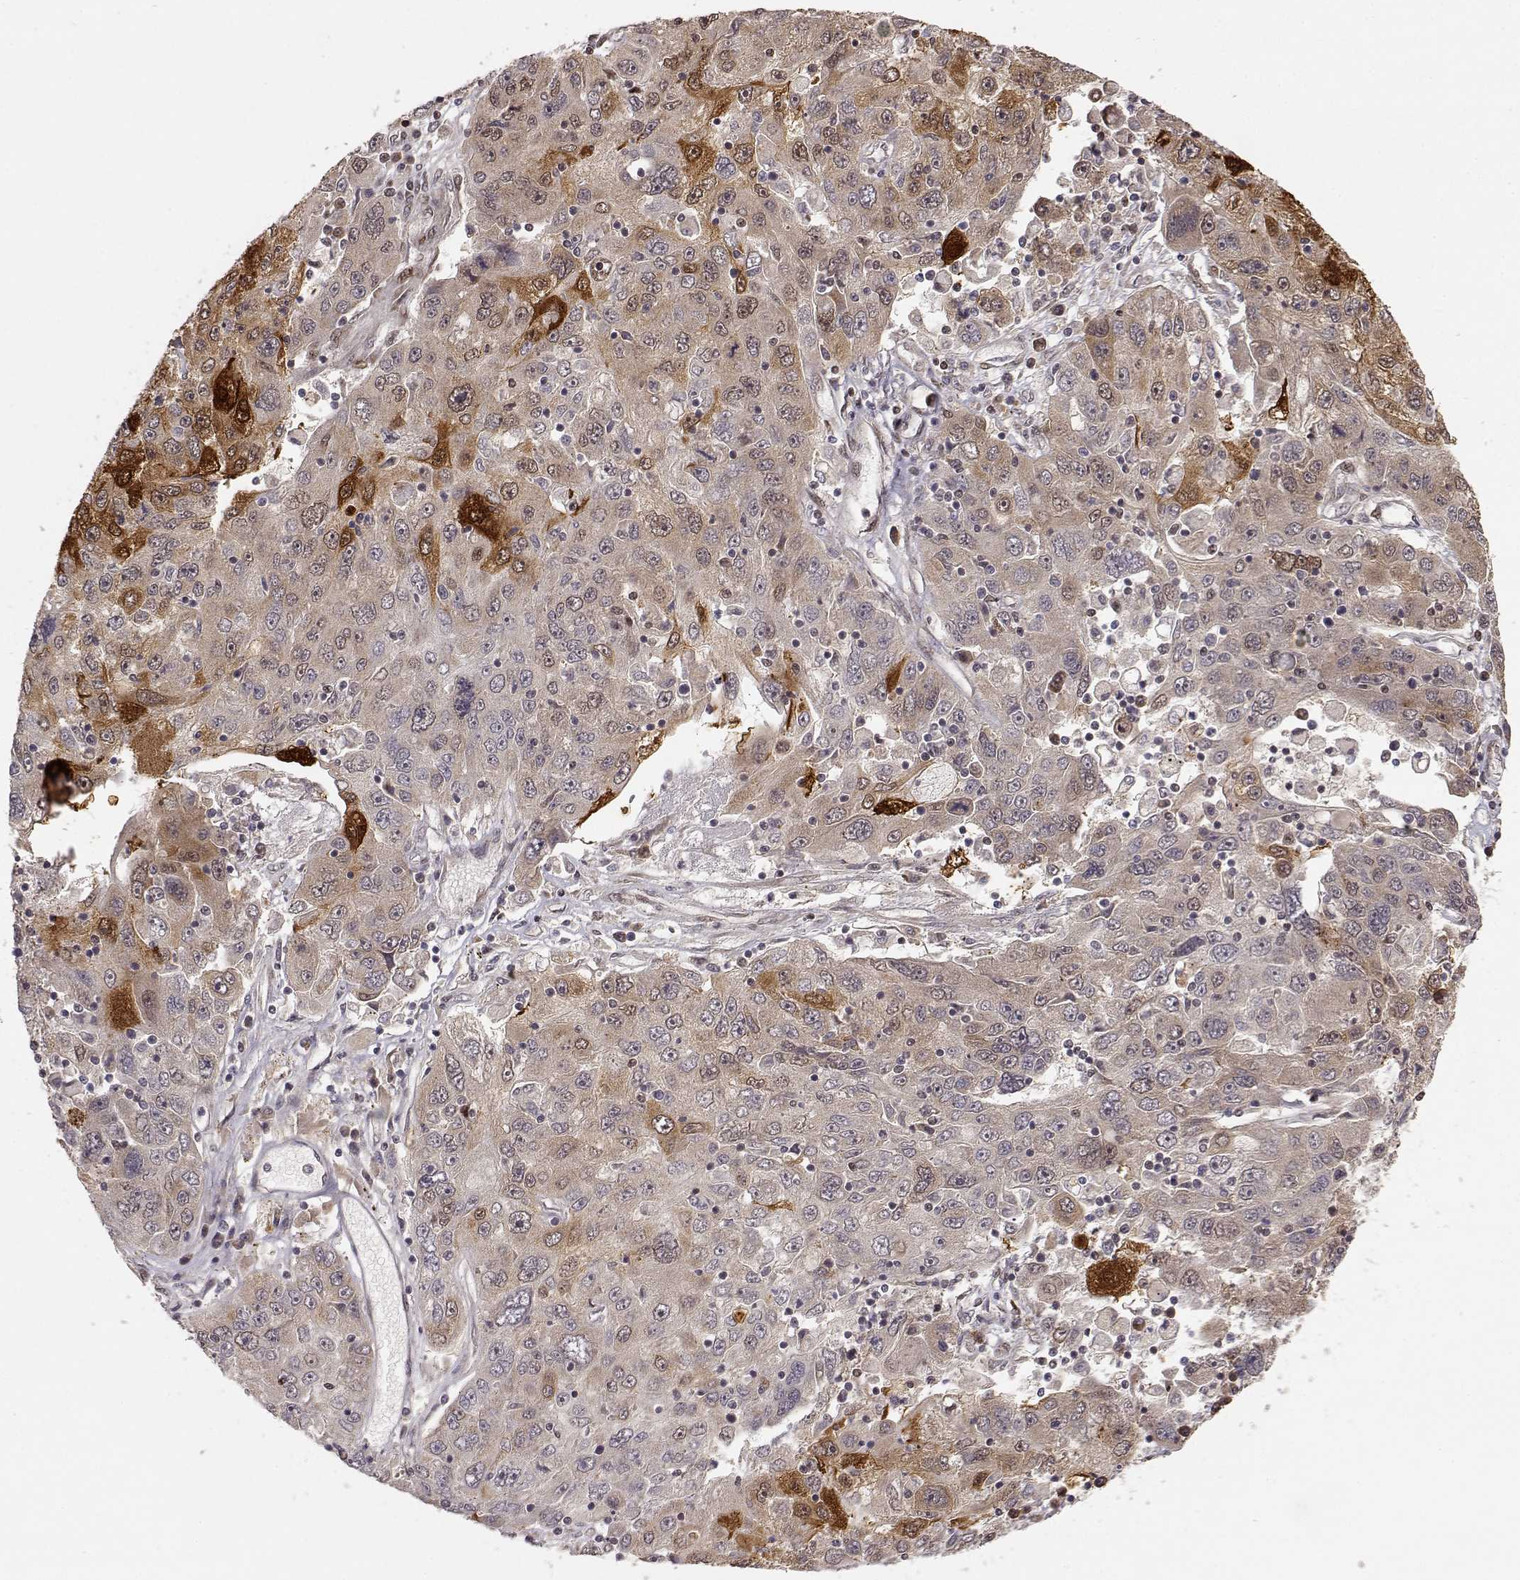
{"staining": {"intensity": "strong", "quantity": "<25%", "location": "cytoplasmic/membranous,nuclear"}, "tissue": "stomach cancer", "cell_type": "Tumor cells", "image_type": "cancer", "snomed": [{"axis": "morphology", "description": "Adenocarcinoma, NOS"}, {"axis": "topography", "description": "Stomach"}], "caption": "Immunohistochemistry of human stomach cancer (adenocarcinoma) reveals medium levels of strong cytoplasmic/membranous and nuclear expression in approximately <25% of tumor cells. The staining was performed using DAB to visualize the protein expression in brown, while the nuclei were stained in blue with hematoxylin (Magnification: 20x).", "gene": "BRCA1", "patient": {"sex": "male", "age": 56}}